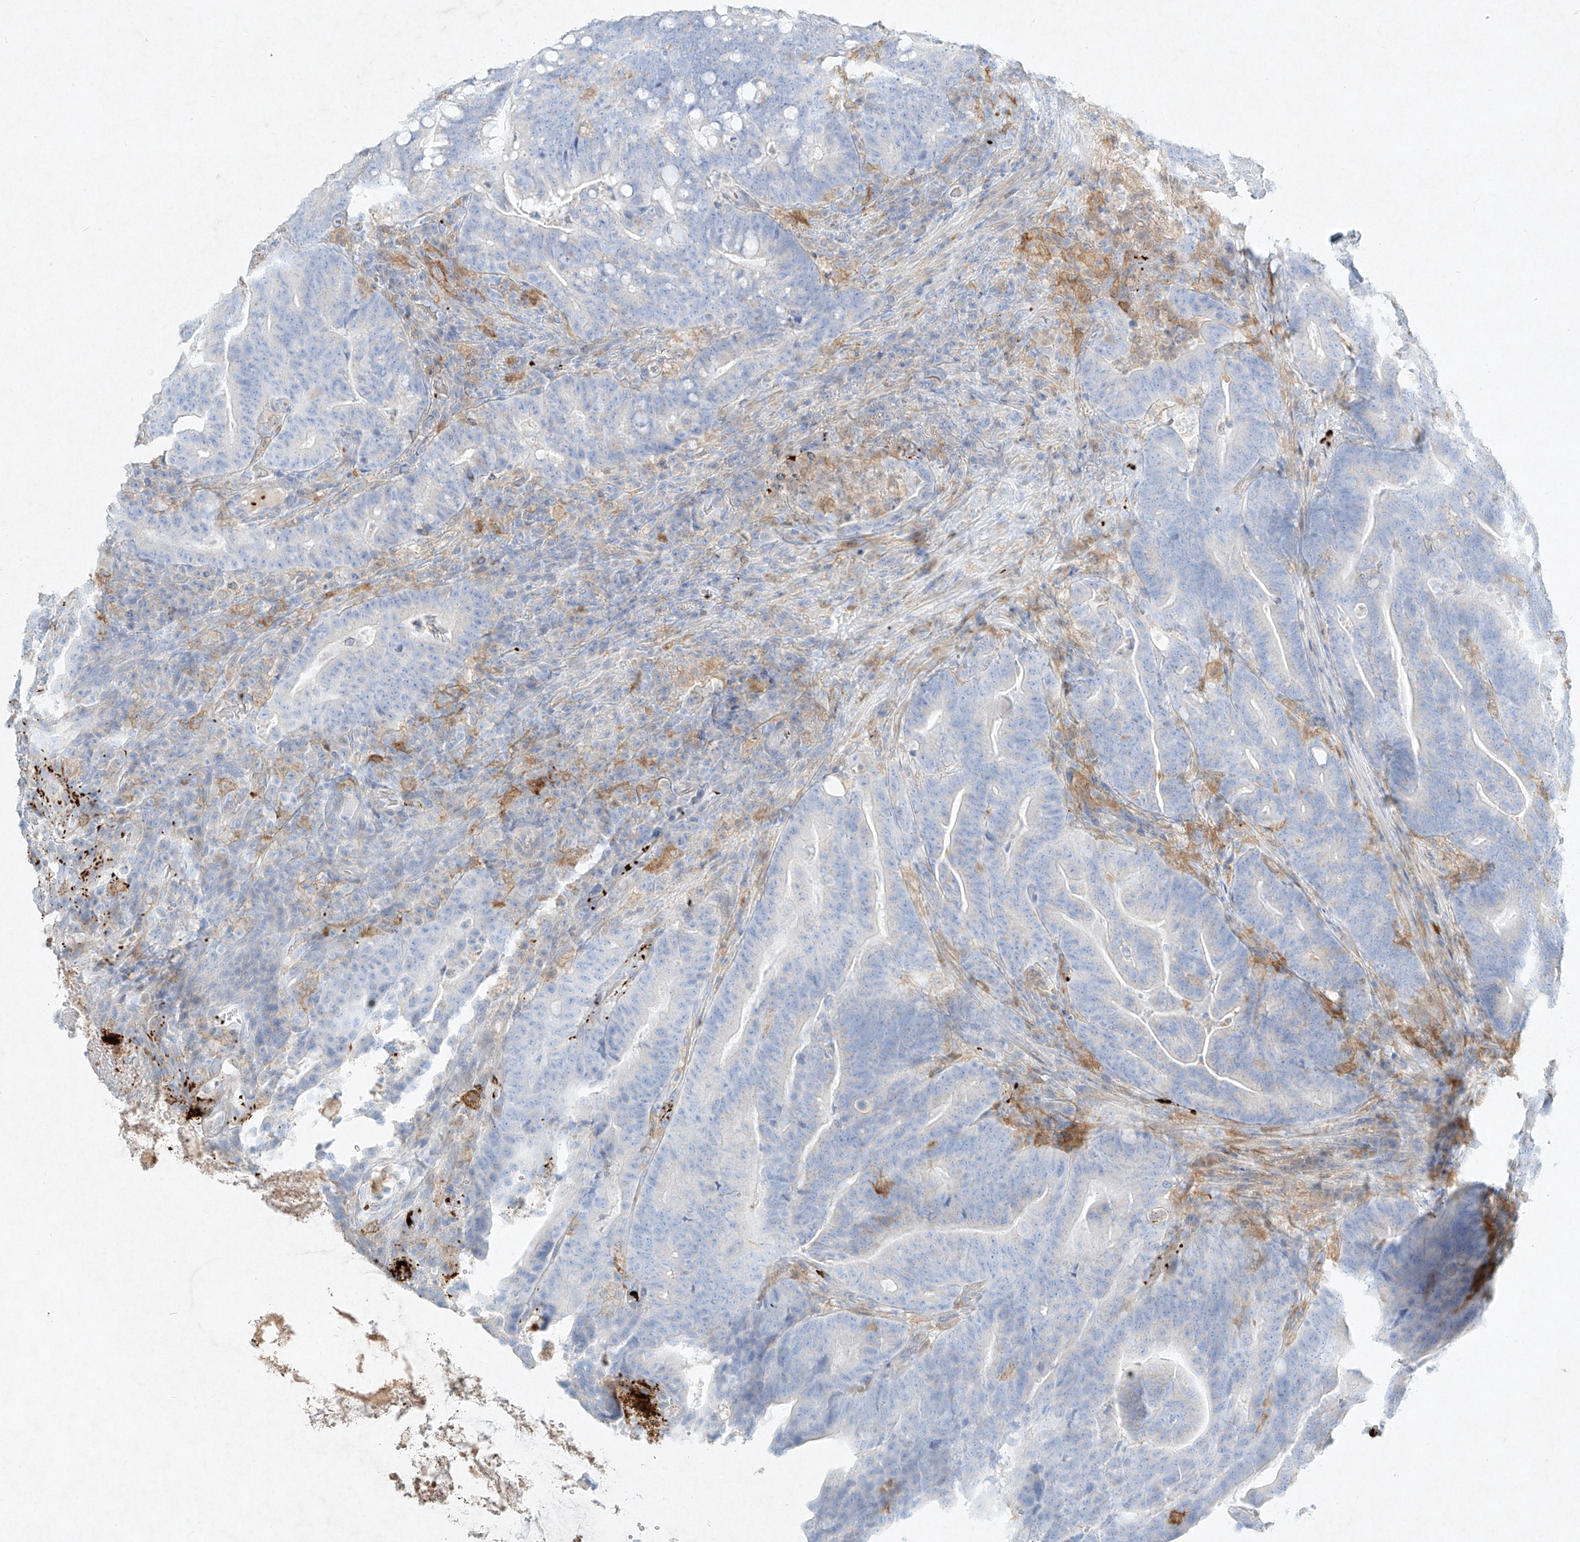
{"staining": {"intensity": "negative", "quantity": "none", "location": "none"}, "tissue": "colorectal cancer", "cell_type": "Tumor cells", "image_type": "cancer", "snomed": [{"axis": "morphology", "description": "Adenocarcinoma, NOS"}, {"axis": "topography", "description": "Colon"}], "caption": "IHC histopathology image of neoplastic tissue: human colorectal cancer stained with DAB reveals no significant protein positivity in tumor cells. (IHC, brightfield microscopy, high magnification).", "gene": "PLEK", "patient": {"sex": "female", "age": 66}}